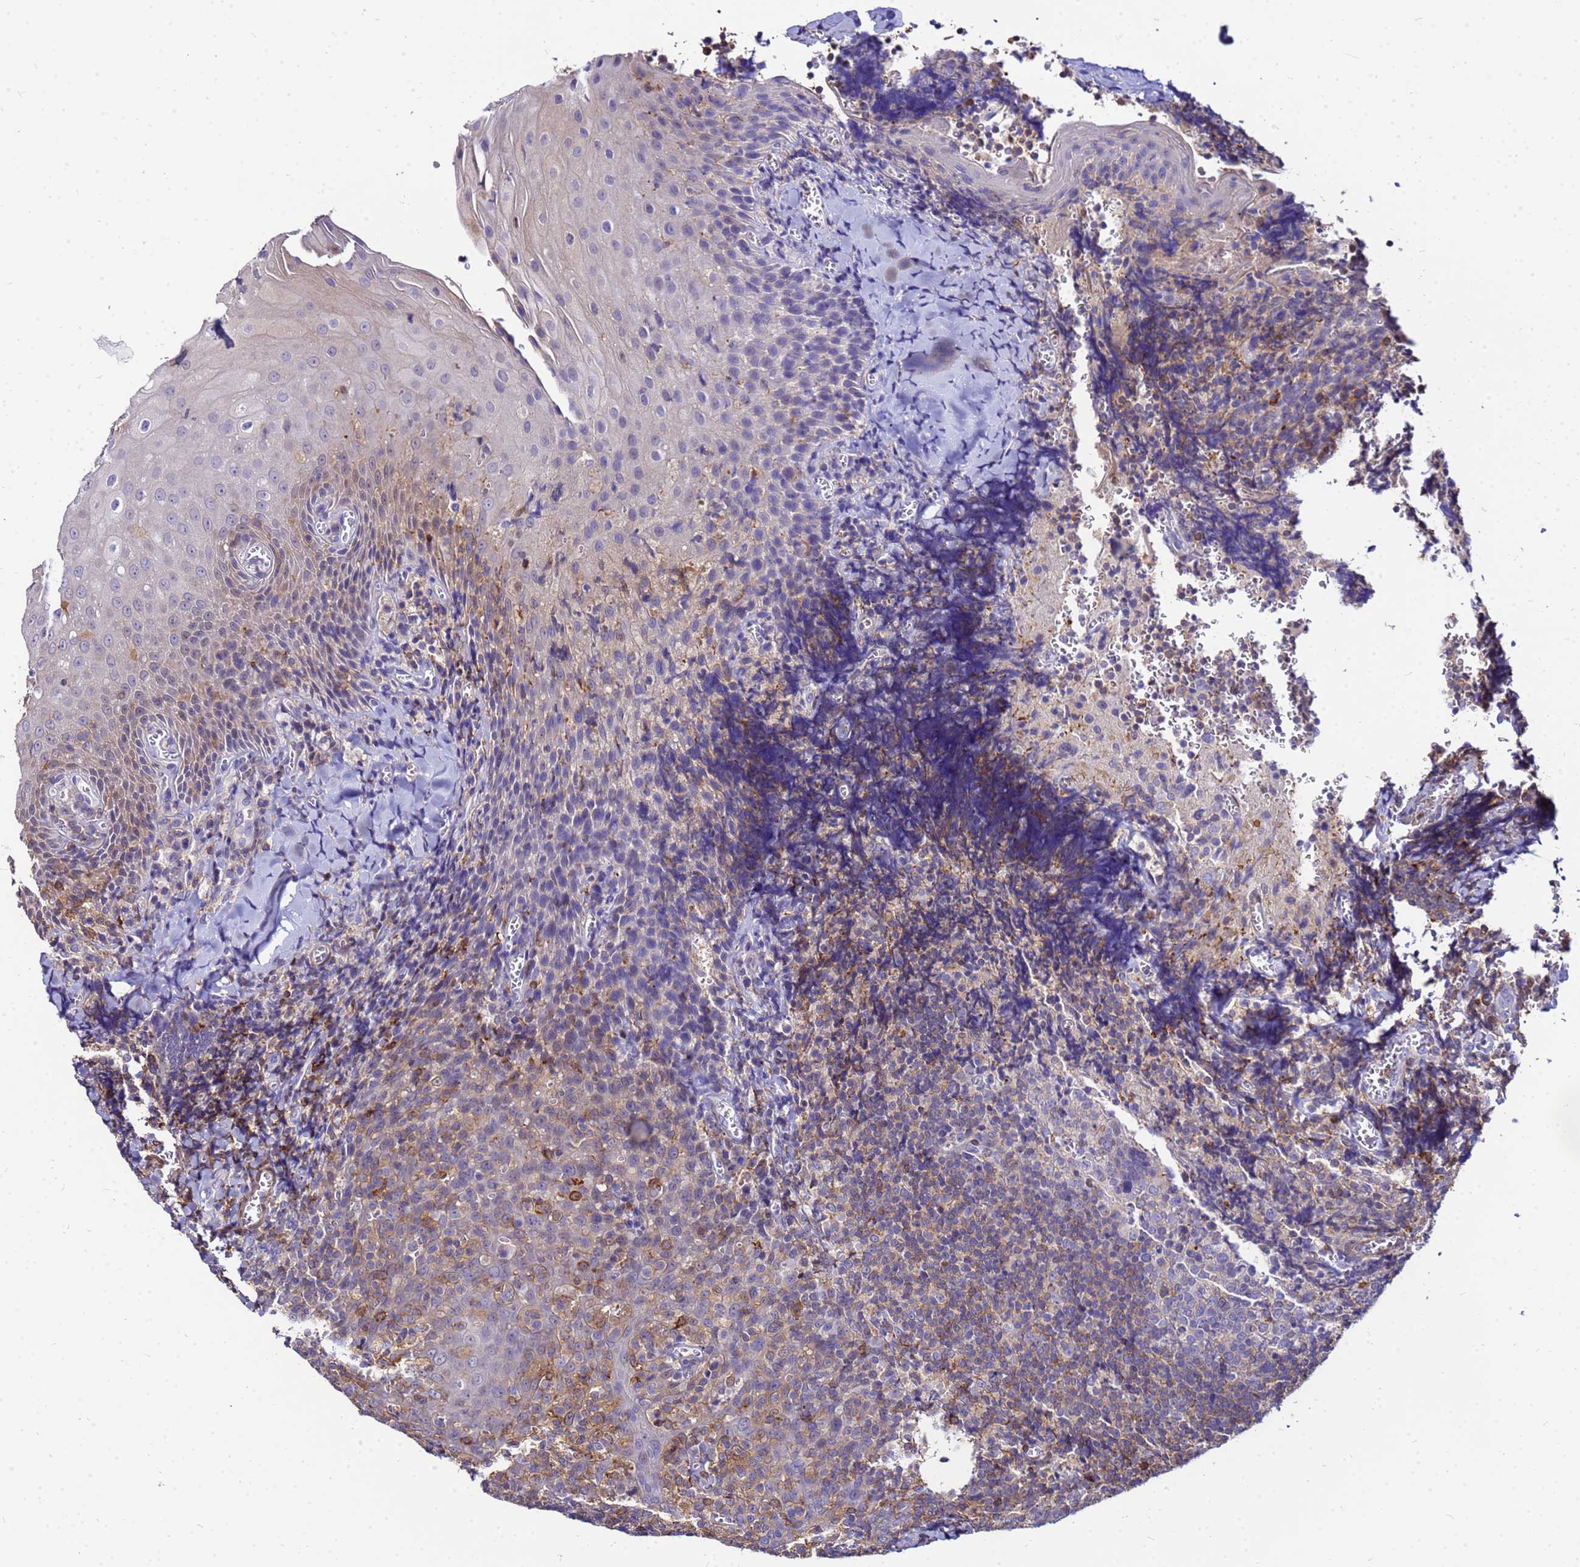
{"staining": {"intensity": "negative", "quantity": "none", "location": "none"}, "tissue": "tonsil", "cell_type": "Germinal center cells", "image_type": "normal", "snomed": [{"axis": "morphology", "description": "Normal tissue, NOS"}, {"axis": "topography", "description": "Tonsil"}], "caption": "Protein analysis of normal tonsil reveals no significant expression in germinal center cells.", "gene": "DBNDD2", "patient": {"sex": "male", "age": 27}}